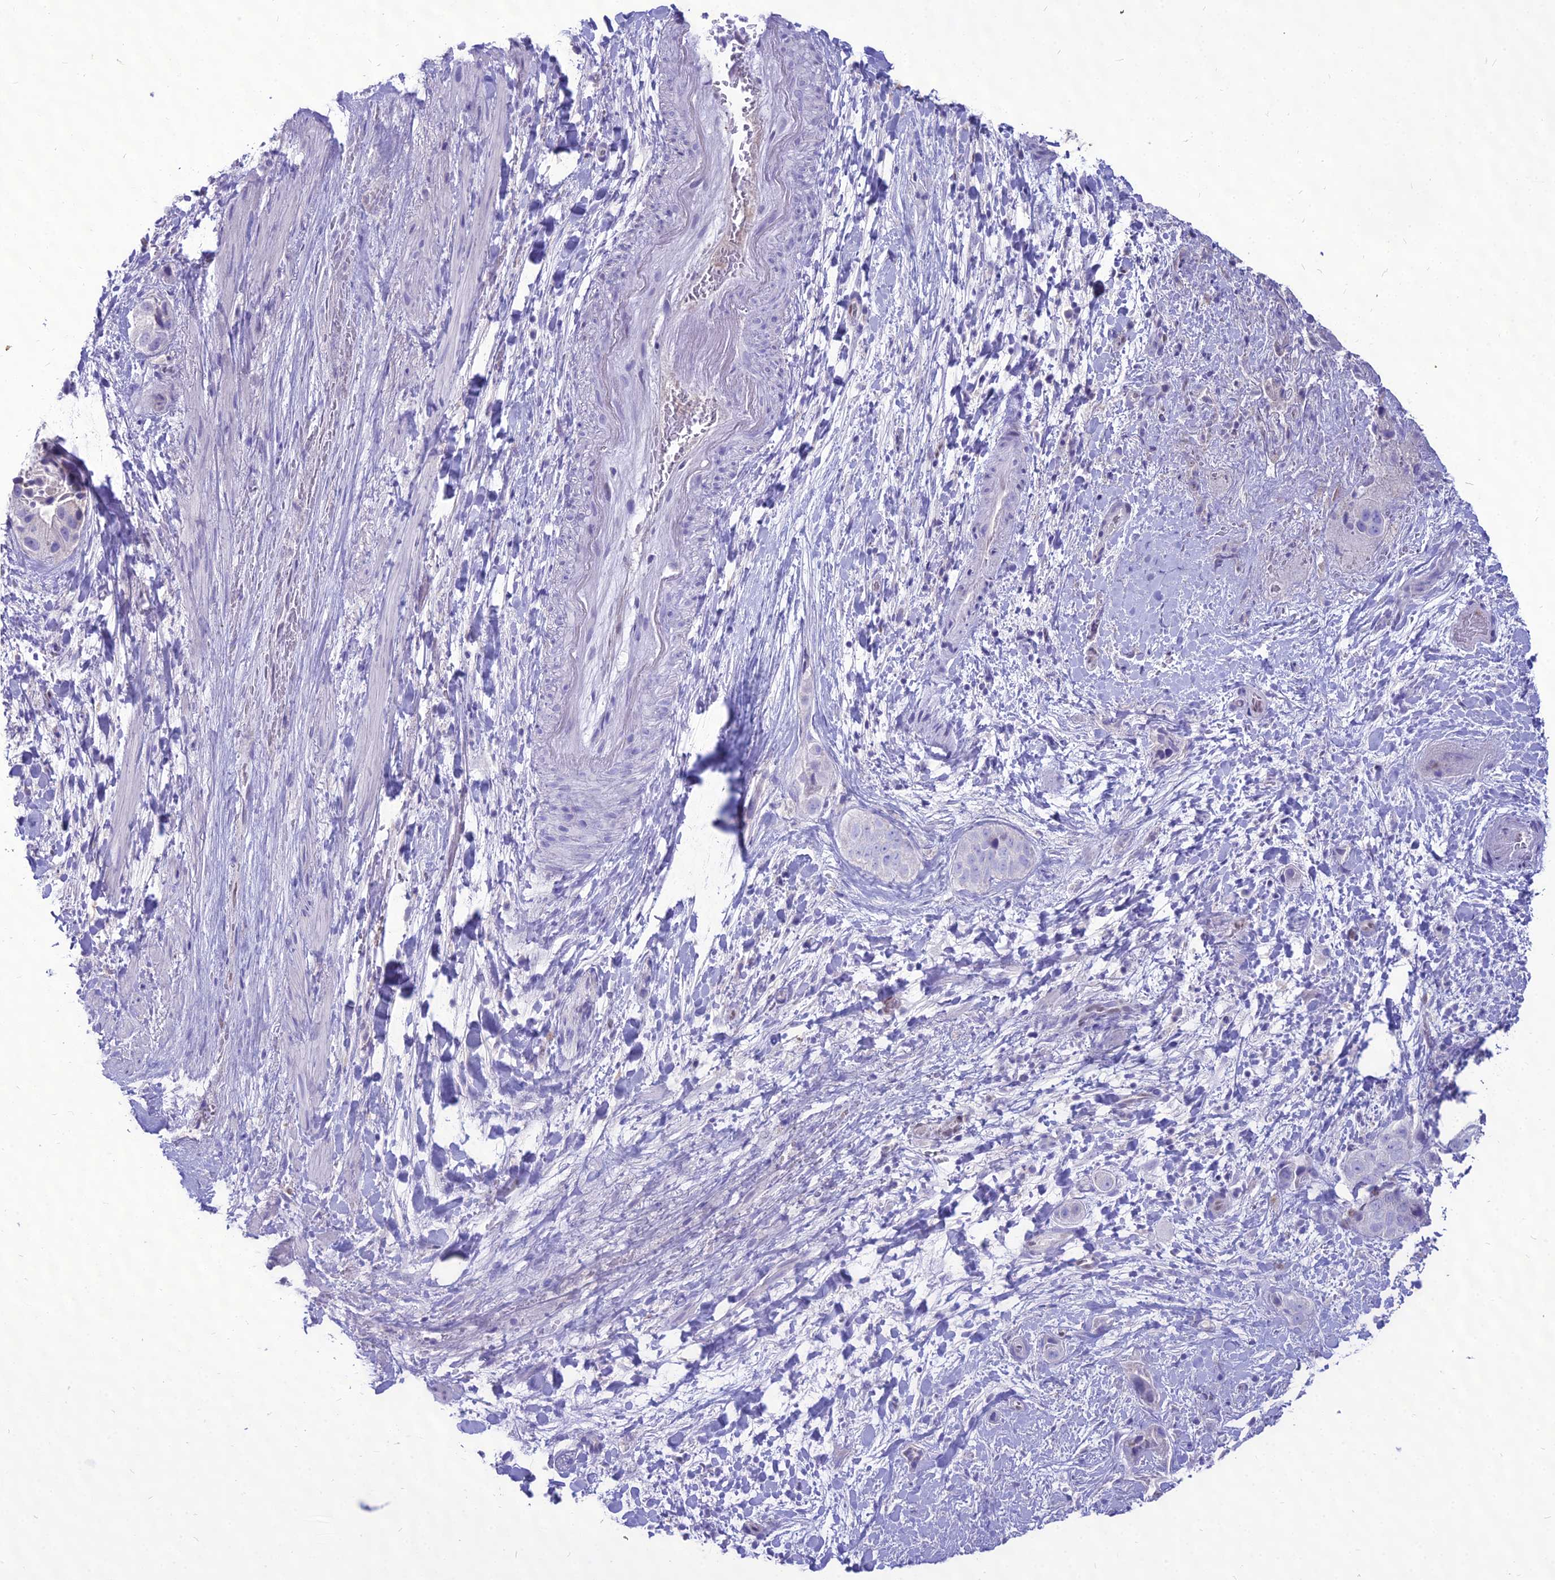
{"staining": {"intensity": "negative", "quantity": "none", "location": "none"}, "tissue": "liver cancer", "cell_type": "Tumor cells", "image_type": "cancer", "snomed": [{"axis": "morphology", "description": "Cholangiocarcinoma"}, {"axis": "topography", "description": "Liver"}], "caption": "Human liver cholangiocarcinoma stained for a protein using immunohistochemistry (IHC) exhibits no expression in tumor cells.", "gene": "NOVA2", "patient": {"sex": "female", "age": 52}}